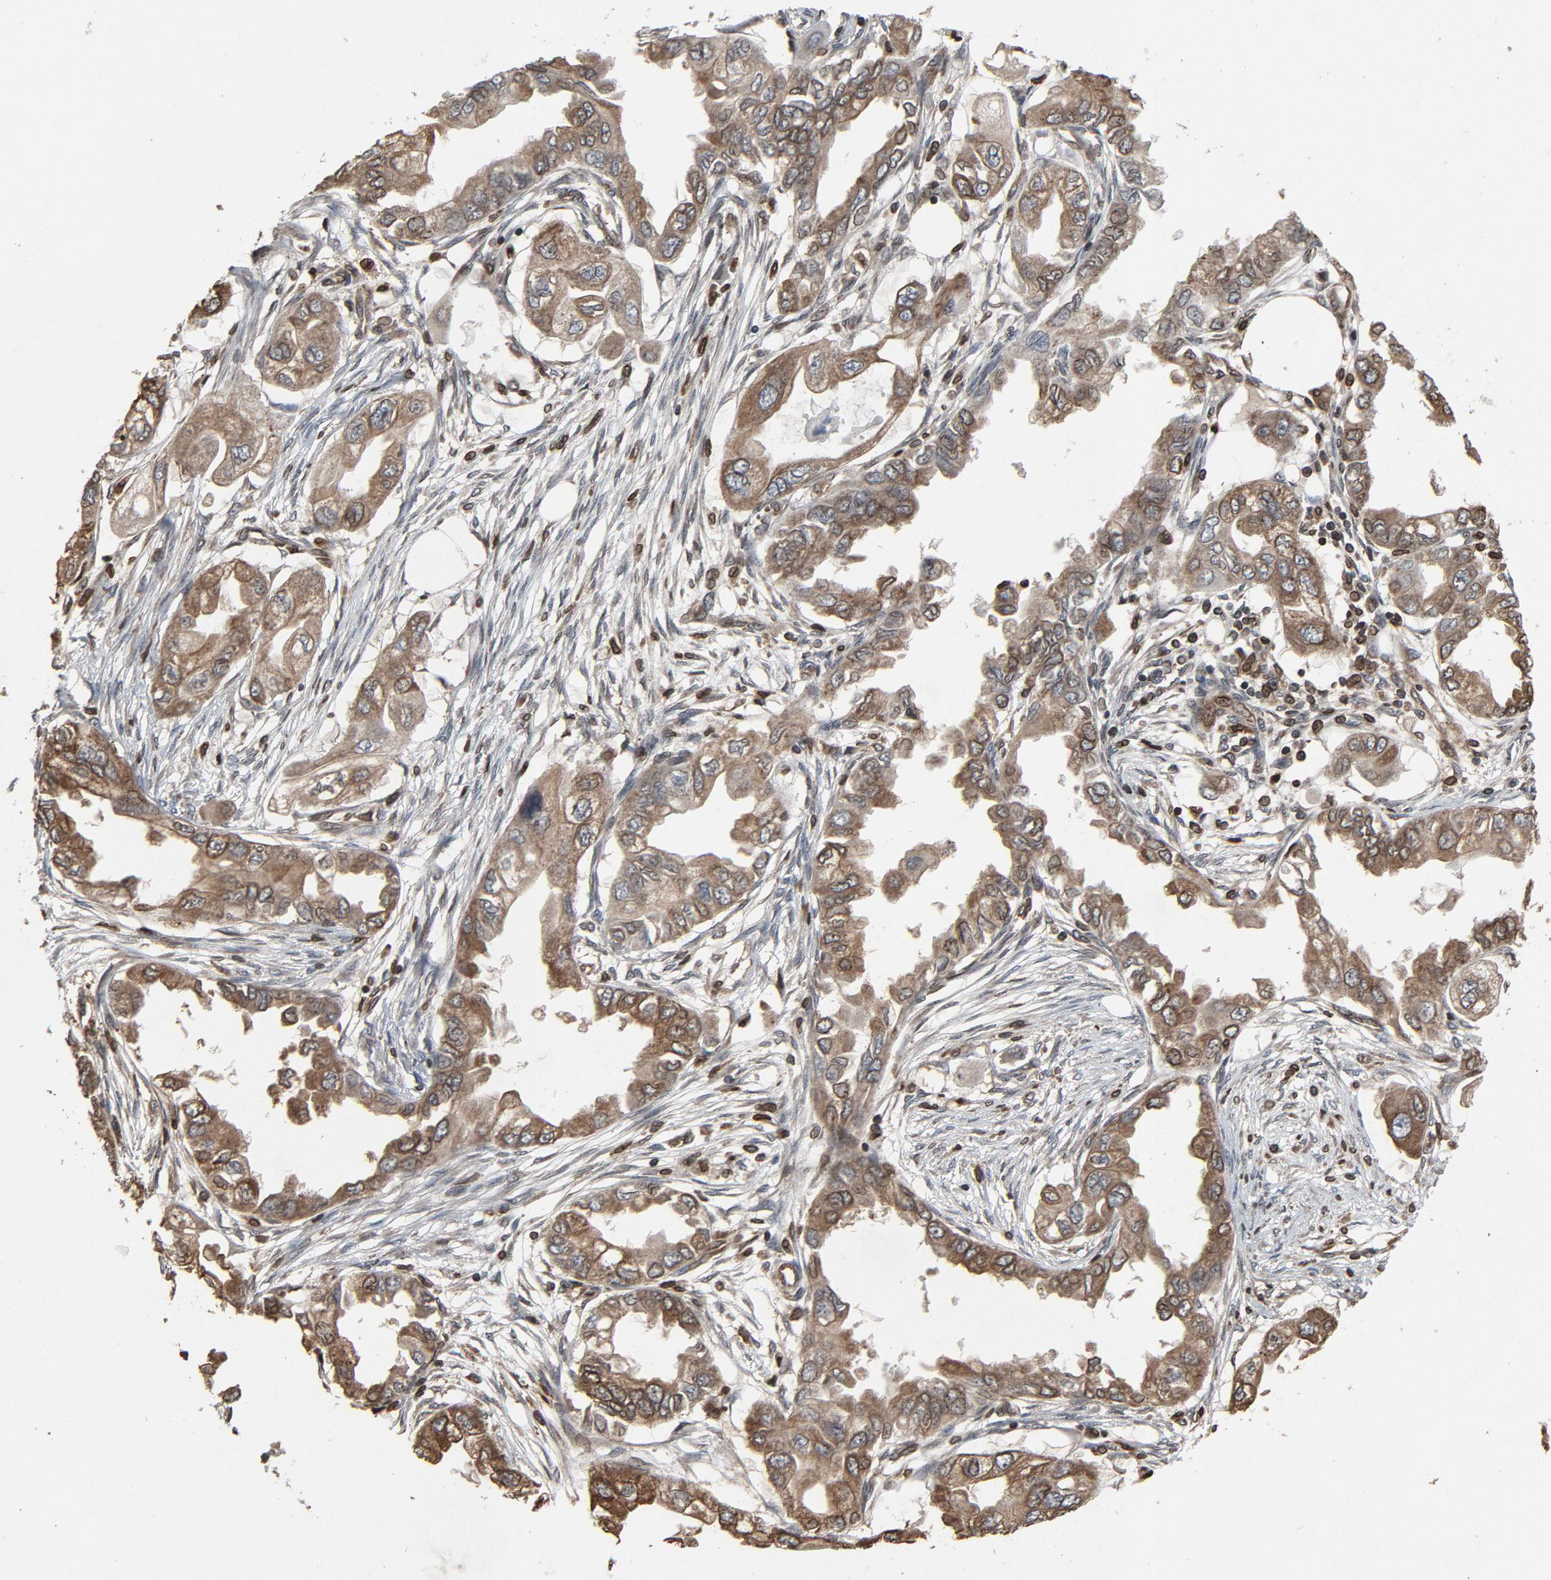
{"staining": {"intensity": "weak", "quantity": ">75%", "location": "cytoplasmic/membranous"}, "tissue": "endometrial cancer", "cell_type": "Tumor cells", "image_type": "cancer", "snomed": [{"axis": "morphology", "description": "Adenocarcinoma, NOS"}, {"axis": "topography", "description": "Endometrium"}], "caption": "Protein positivity by IHC exhibits weak cytoplasmic/membranous staining in about >75% of tumor cells in endometrial cancer.", "gene": "UBE2D1", "patient": {"sex": "female", "age": 67}}